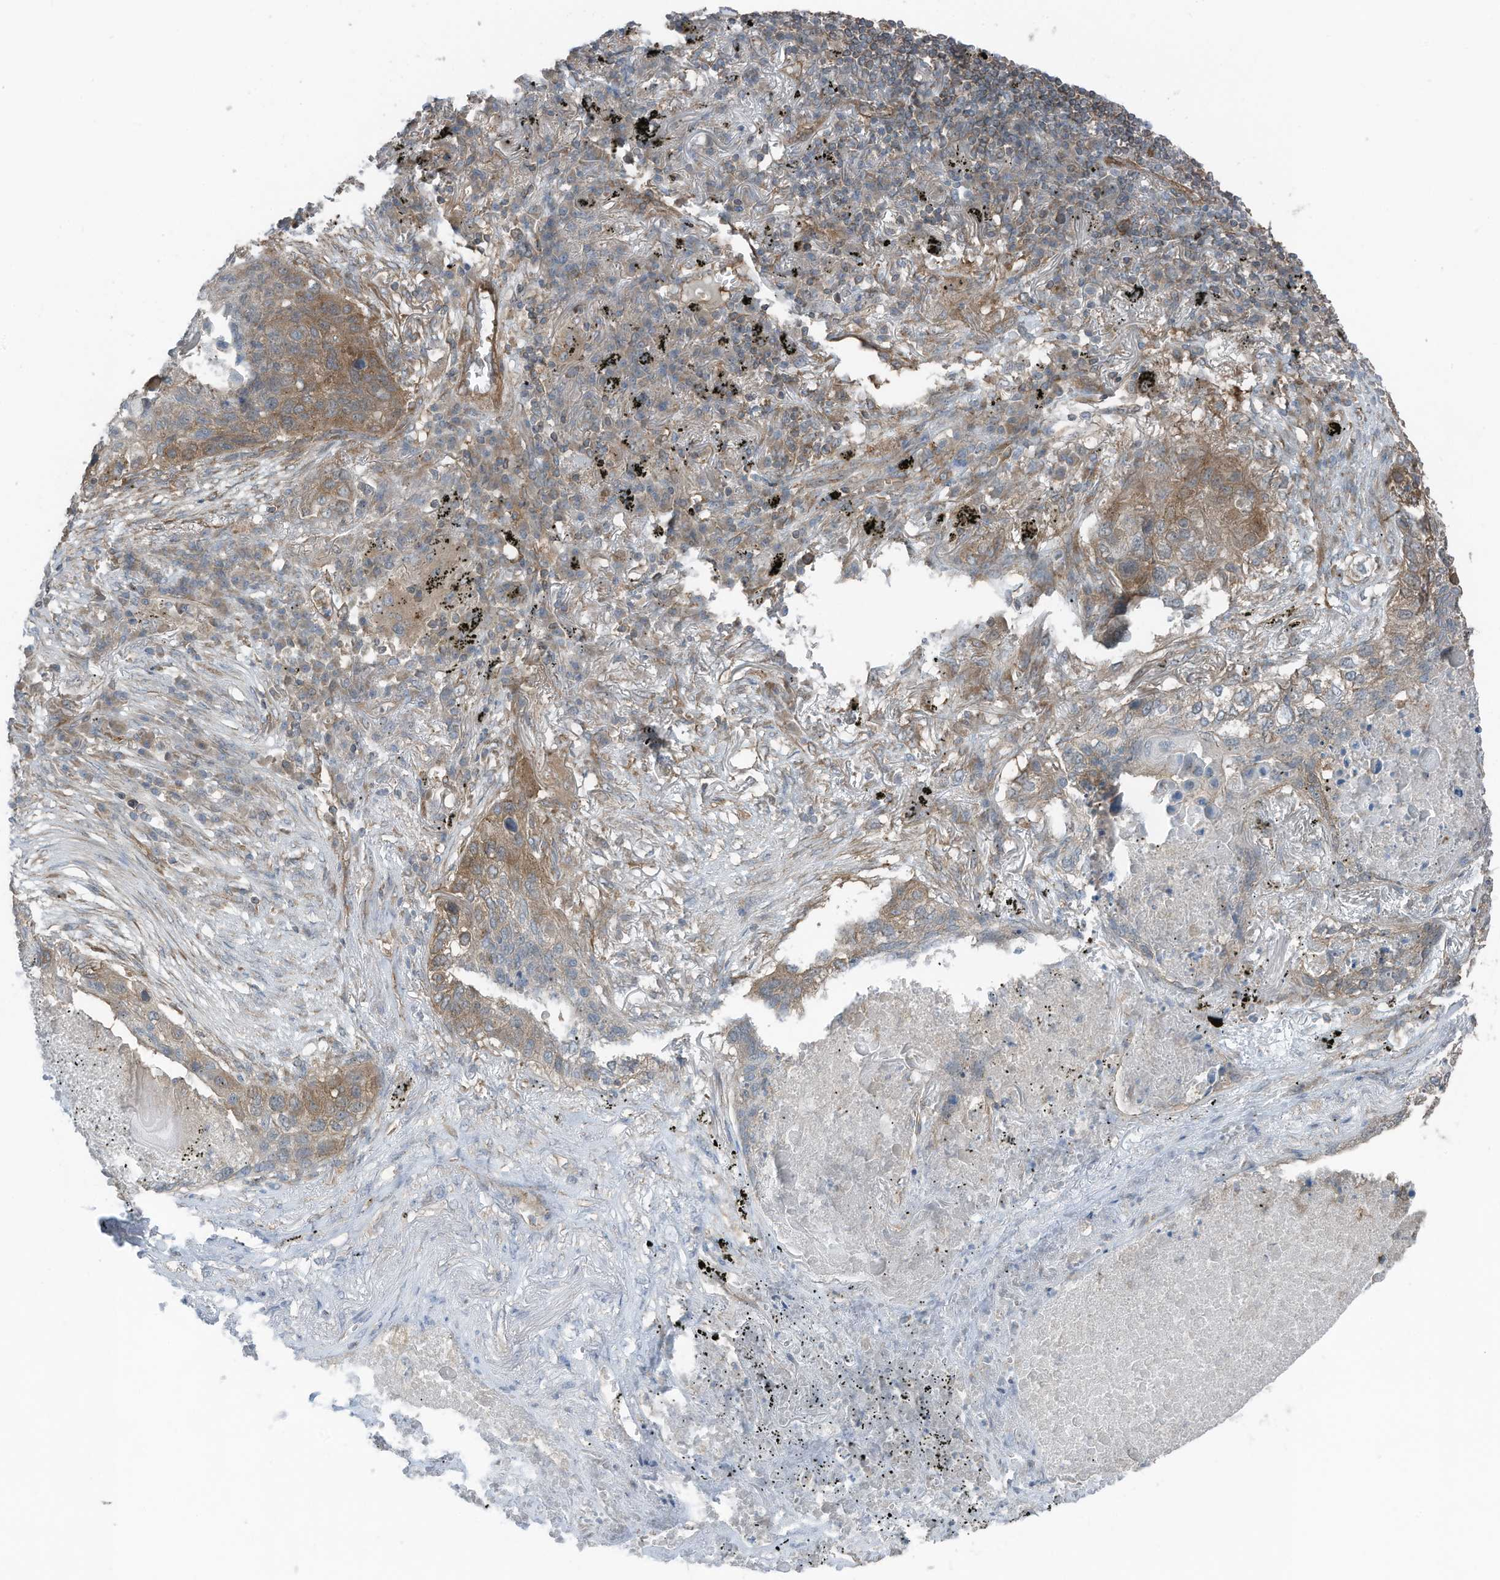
{"staining": {"intensity": "moderate", "quantity": "25%-75%", "location": "cytoplasmic/membranous"}, "tissue": "lung cancer", "cell_type": "Tumor cells", "image_type": "cancer", "snomed": [{"axis": "morphology", "description": "Squamous cell carcinoma, NOS"}, {"axis": "topography", "description": "Lung"}], "caption": "Tumor cells reveal medium levels of moderate cytoplasmic/membranous staining in approximately 25%-75% of cells in human lung squamous cell carcinoma.", "gene": "TXNDC9", "patient": {"sex": "female", "age": 63}}